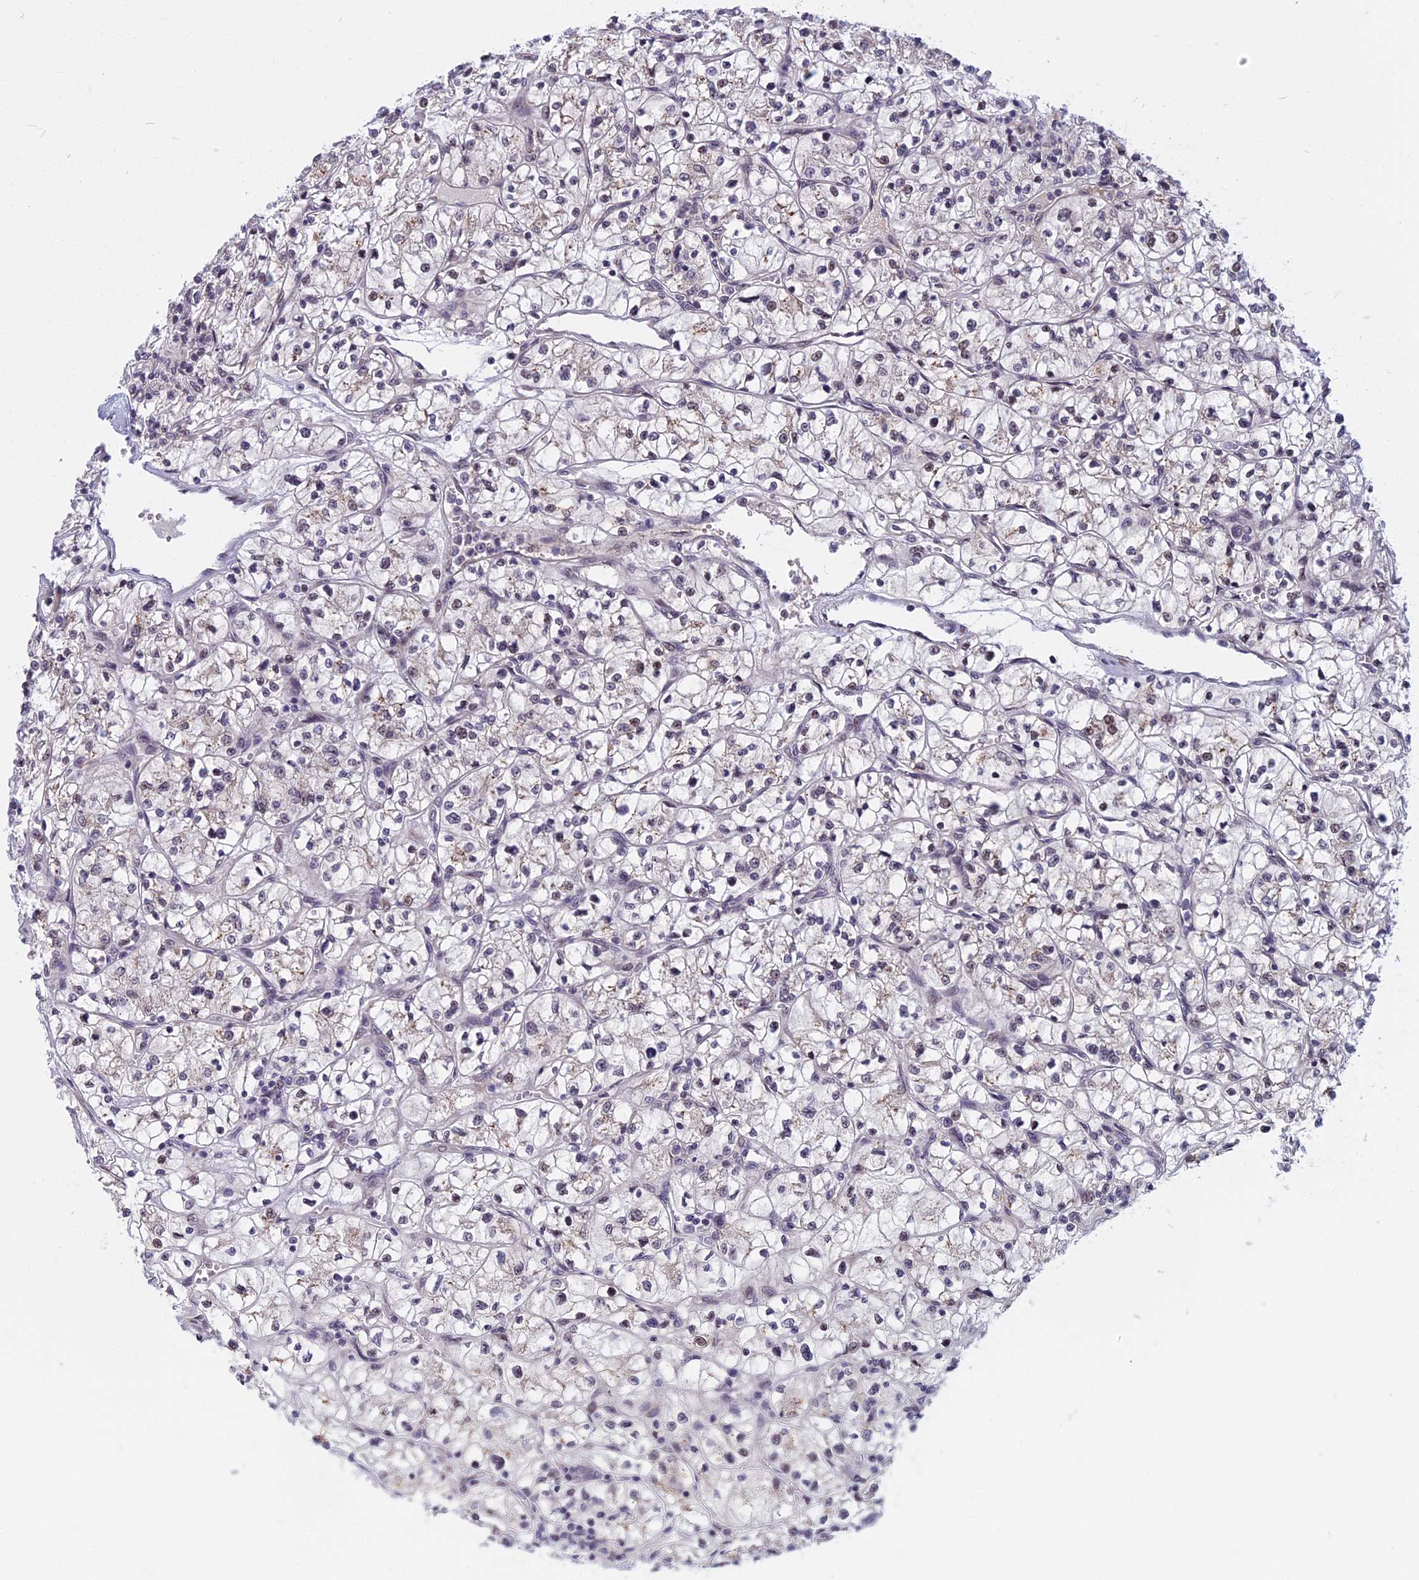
{"staining": {"intensity": "negative", "quantity": "none", "location": "none"}, "tissue": "renal cancer", "cell_type": "Tumor cells", "image_type": "cancer", "snomed": [{"axis": "morphology", "description": "Adenocarcinoma, NOS"}, {"axis": "topography", "description": "Kidney"}], "caption": "Image shows no protein staining in tumor cells of adenocarcinoma (renal) tissue.", "gene": "CCDC113", "patient": {"sex": "female", "age": 64}}